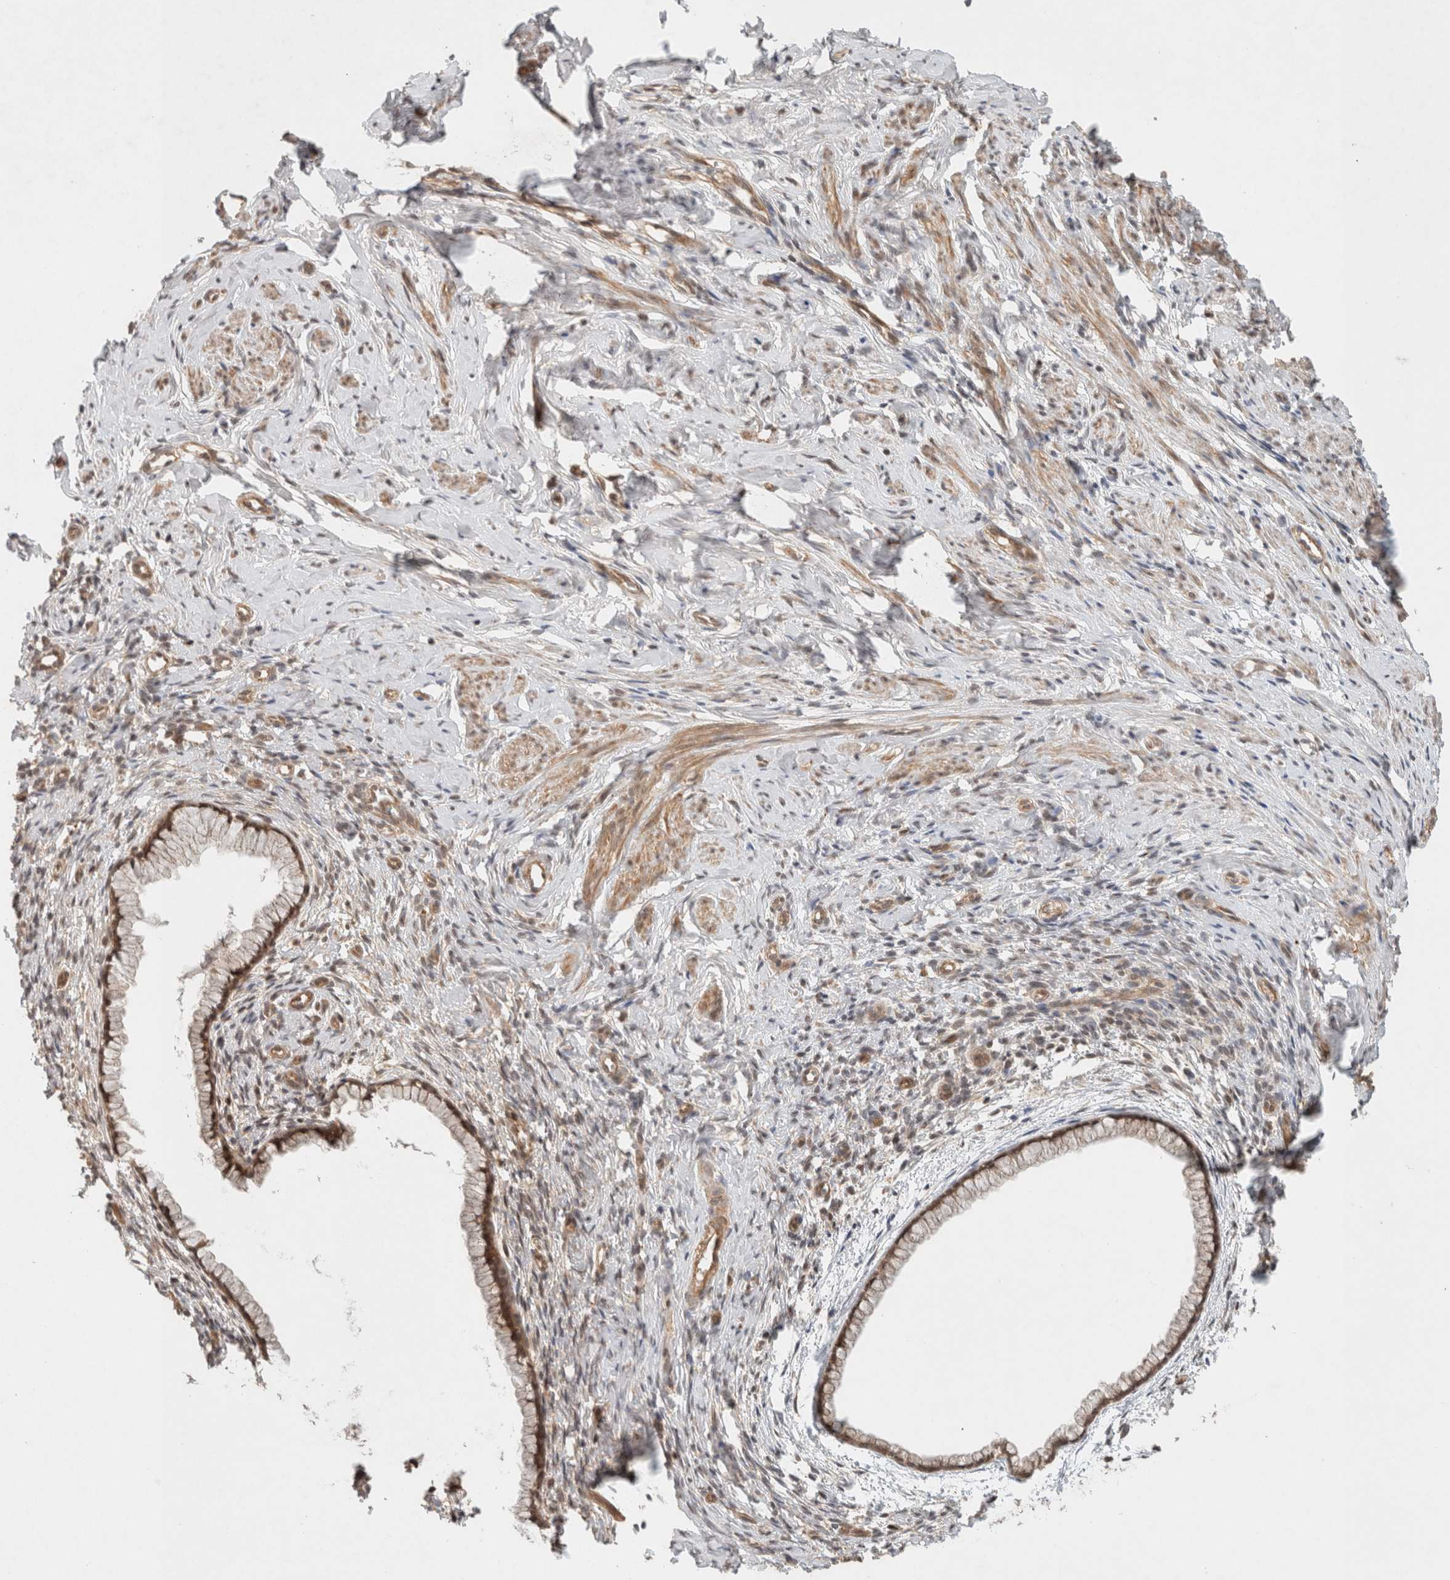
{"staining": {"intensity": "moderate", "quantity": ">75%", "location": "nuclear"}, "tissue": "cervix", "cell_type": "Glandular cells", "image_type": "normal", "snomed": [{"axis": "morphology", "description": "Normal tissue, NOS"}, {"axis": "topography", "description": "Cervix"}], "caption": "The image displays staining of benign cervix, revealing moderate nuclear protein staining (brown color) within glandular cells.", "gene": "CAAP1", "patient": {"sex": "female", "age": 75}}